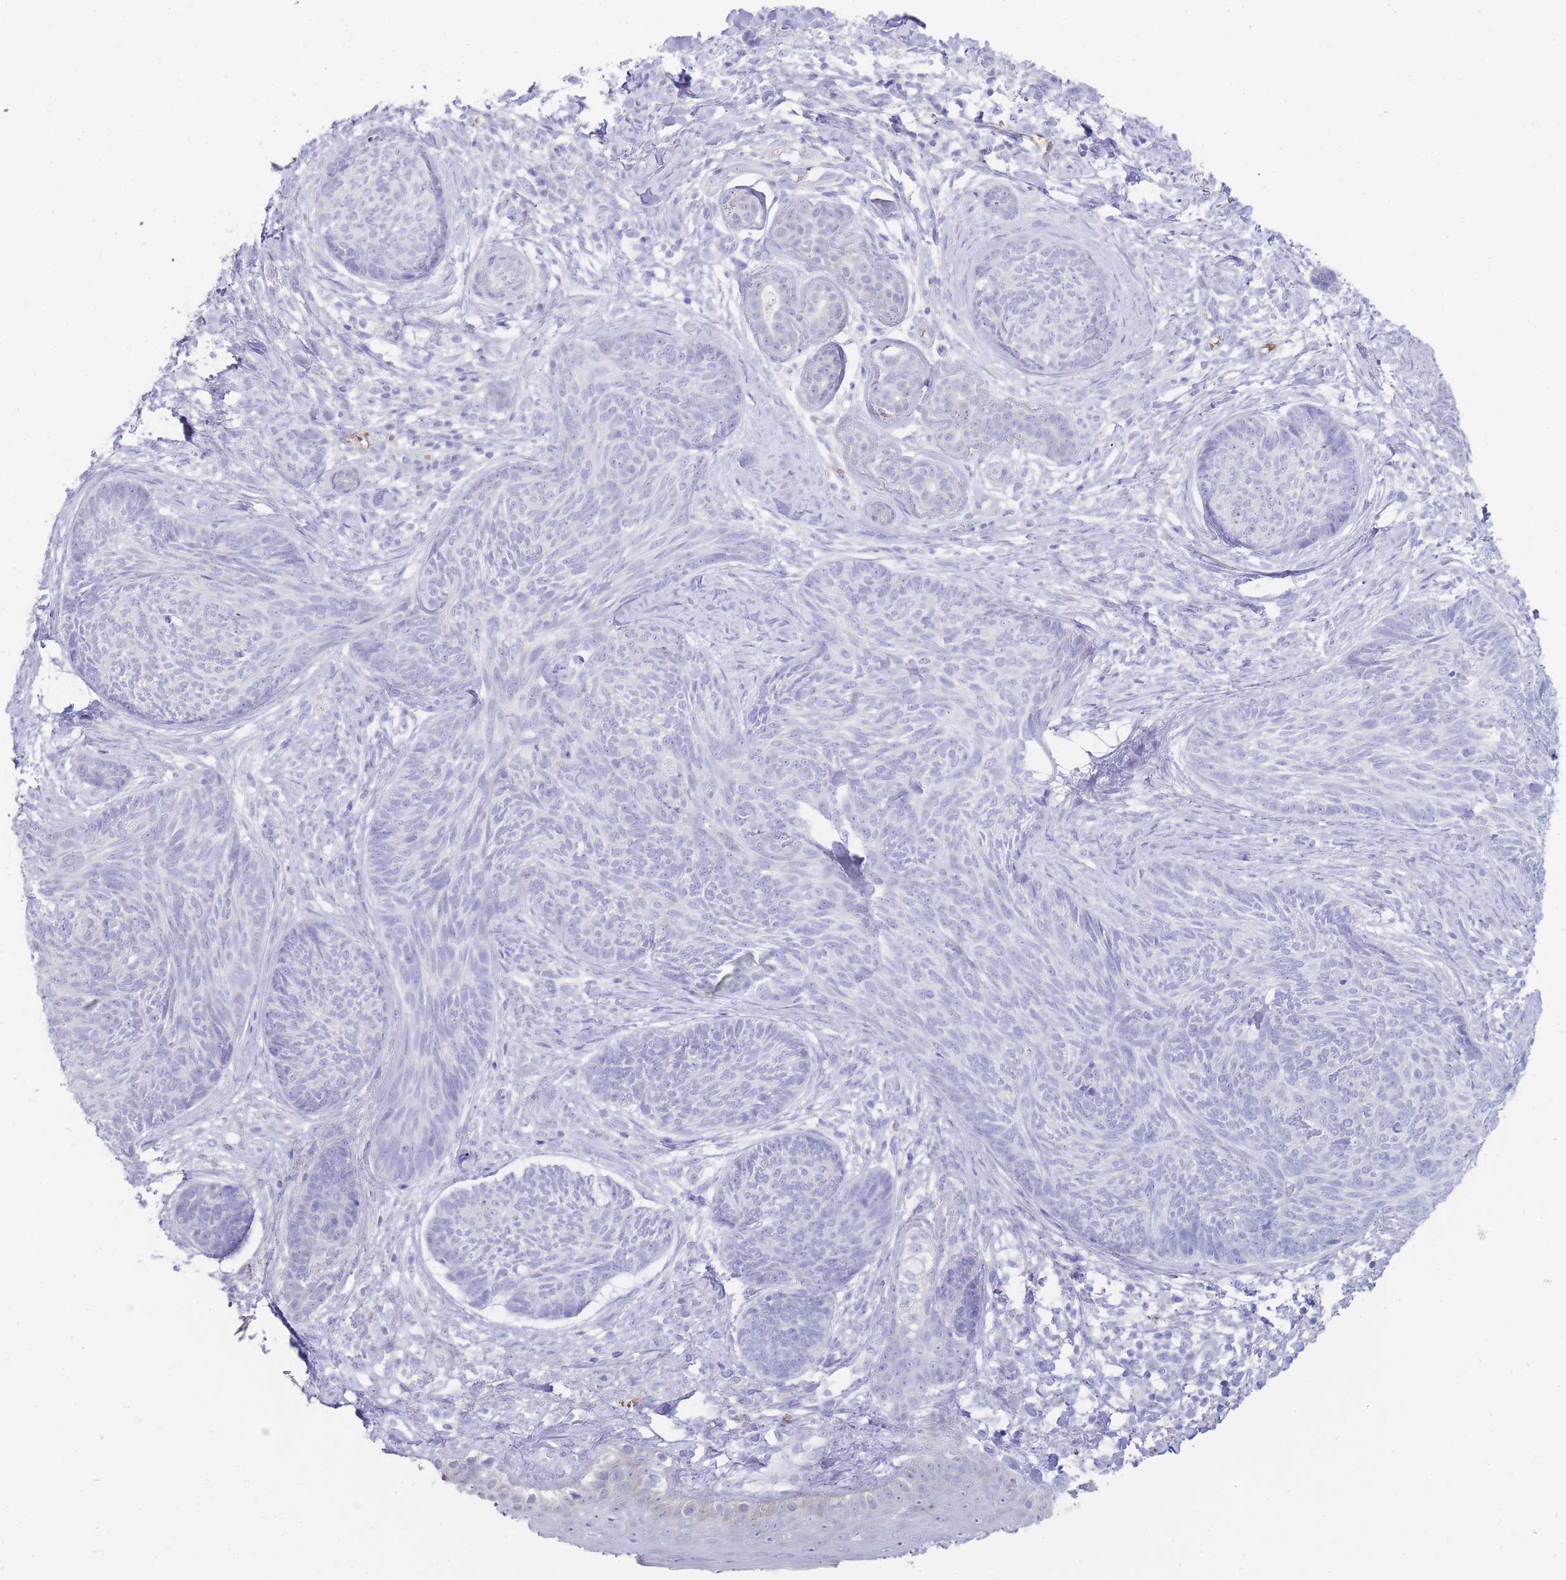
{"staining": {"intensity": "negative", "quantity": "none", "location": "none"}, "tissue": "skin cancer", "cell_type": "Tumor cells", "image_type": "cancer", "snomed": [{"axis": "morphology", "description": "Basal cell carcinoma"}, {"axis": "topography", "description": "Skin"}], "caption": "DAB immunohistochemical staining of human skin cancer (basal cell carcinoma) shows no significant positivity in tumor cells.", "gene": "HBG2", "patient": {"sex": "male", "age": 73}}